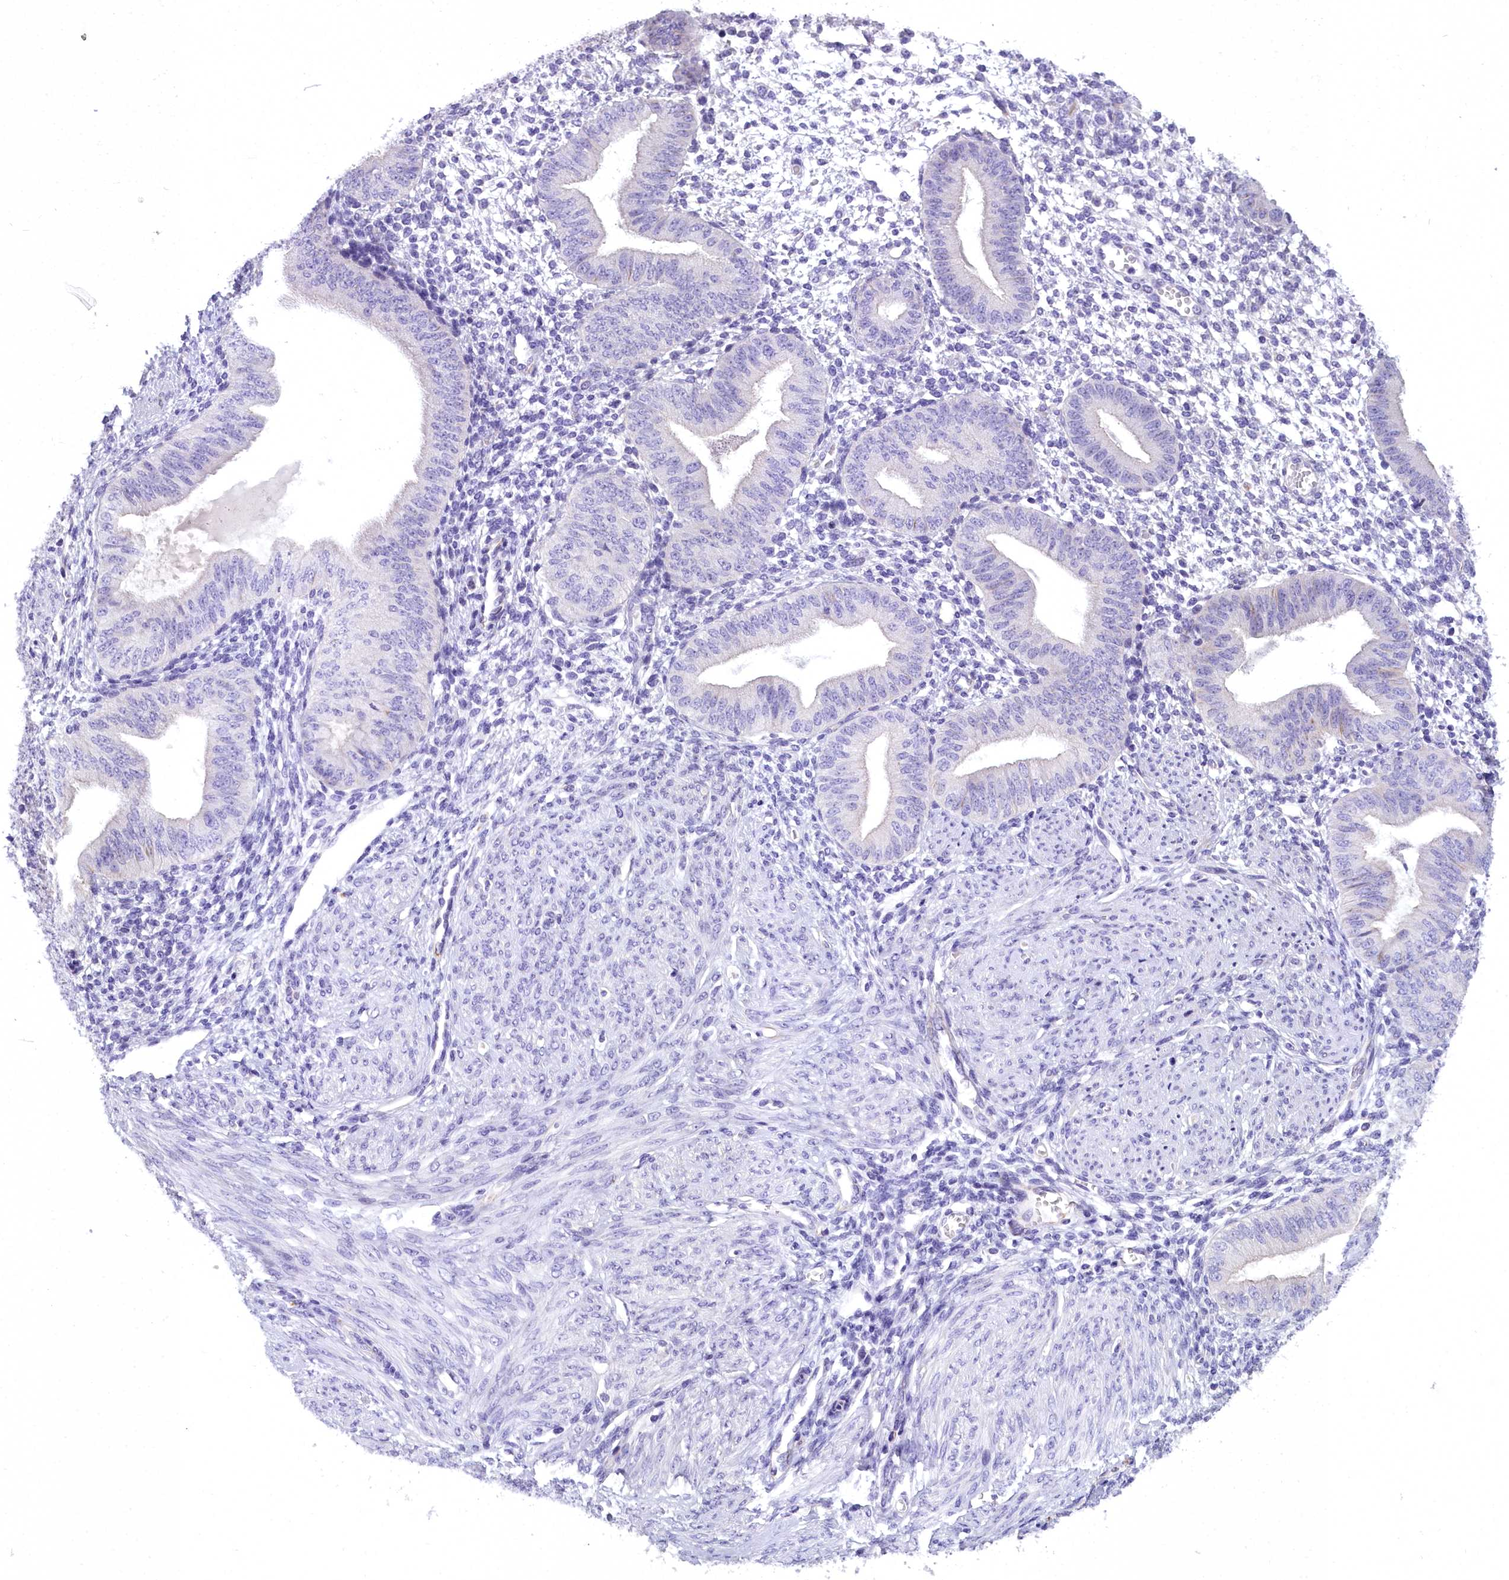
{"staining": {"intensity": "negative", "quantity": "none", "location": "none"}, "tissue": "endometrium", "cell_type": "Cells in endometrial stroma", "image_type": "normal", "snomed": [{"axis": "morphology", "description": "Normal tissue, NOS"}, {"axis": "topography", "description": "Endometrium"}], "caption": "Immunohistochemistry (IHC) of normal human endometrium exhibits no staining in cells in endometrial stroma.", "gene": "TIMM22", "patient": {"sex": "female", "age": 49}}